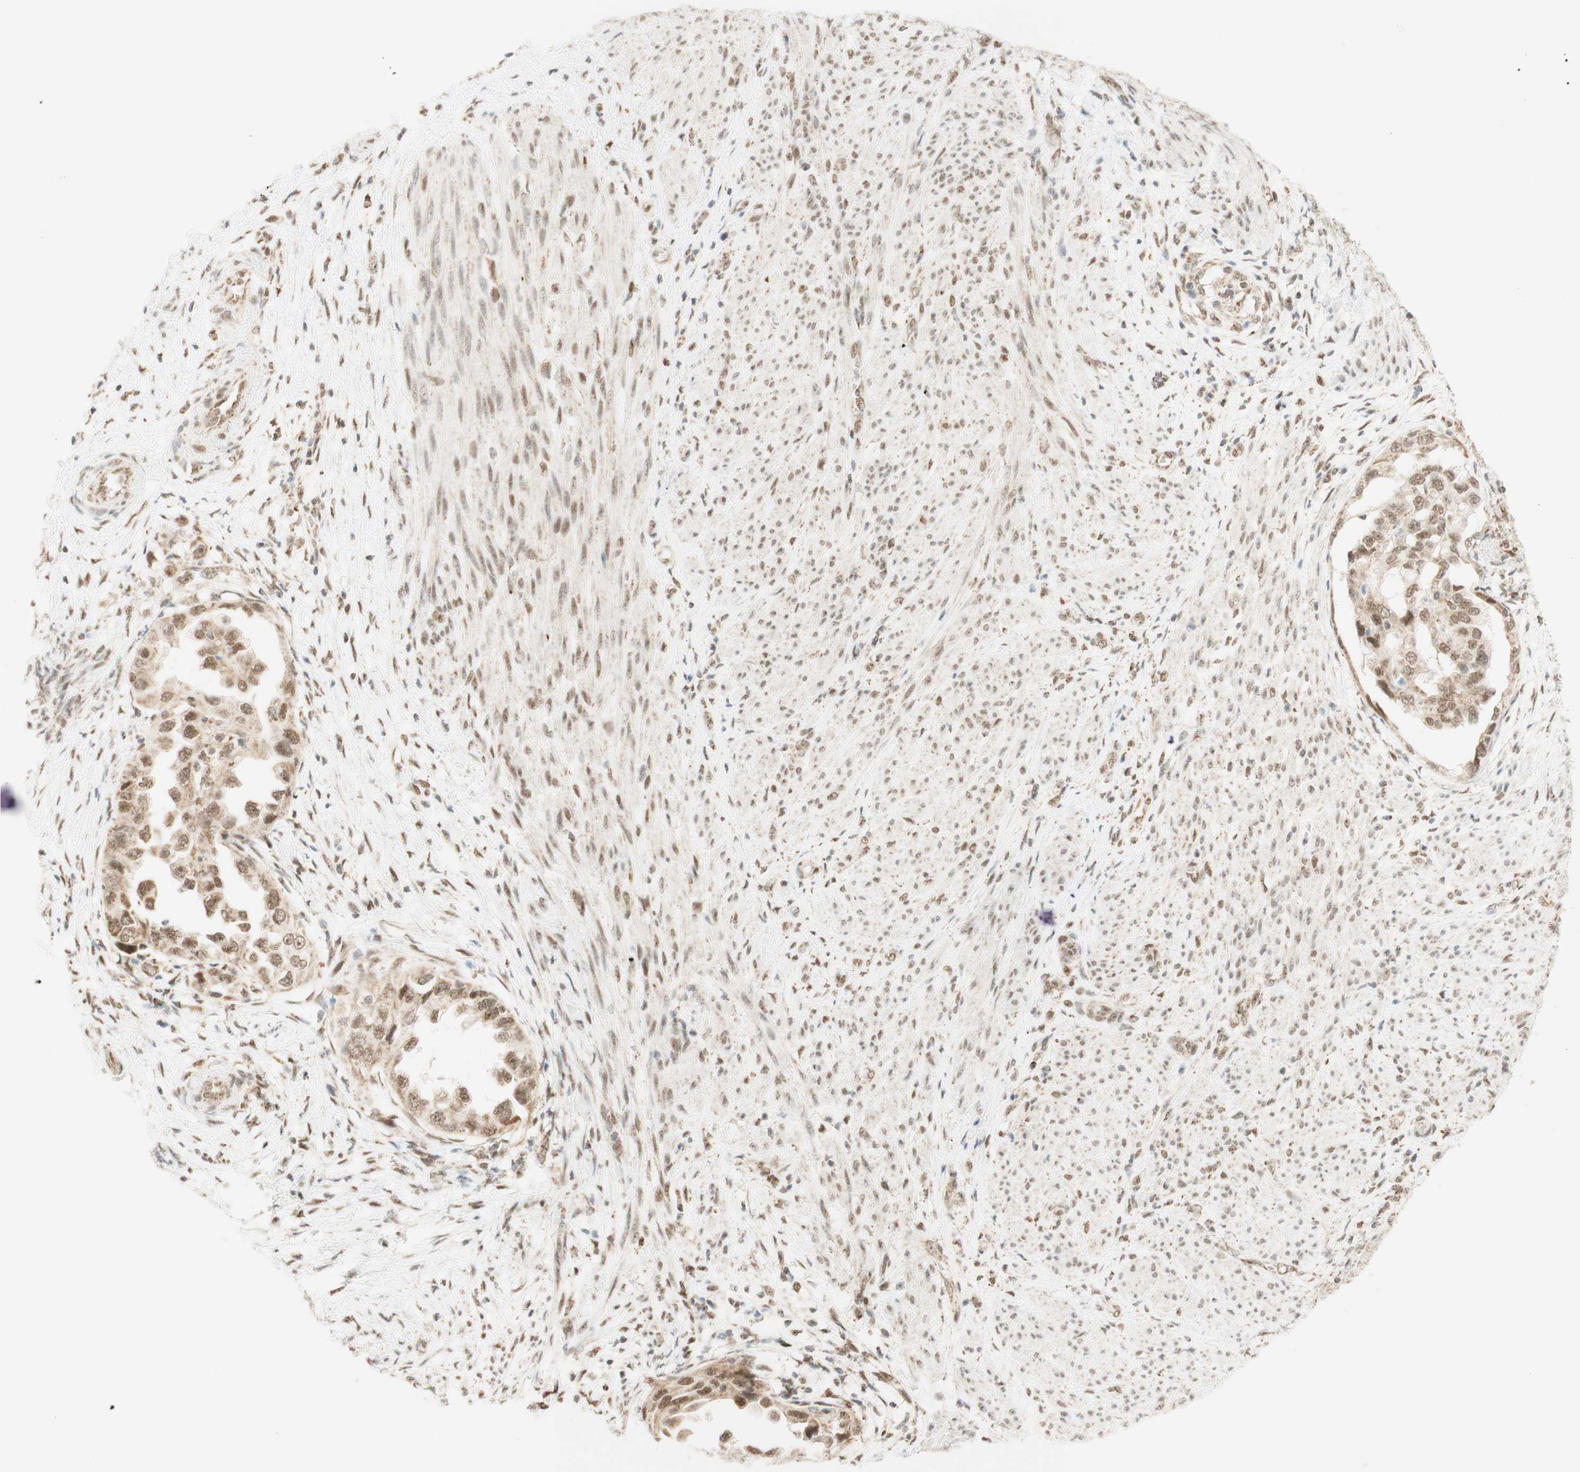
{"staining": {"intensity": "moderate", "quantity": ">75%", "location": "nuclear"}, "tissue": "endometrial cancer", "cell_type": "Tumor cells", "image_type": "cancer", "snomed": [{"axis": "morphology", "description": "Adenocarcinoma, NOS"}, {"axis": "topography", "description": "Endometrium"}], "caption": "Human endometrial cancer stained for a protein (brown) displays moderate nuclear positive staining in about >75% of tumor cells.", "gene": "ZNF782", "patient": {"sex": "female", "age": 85}}